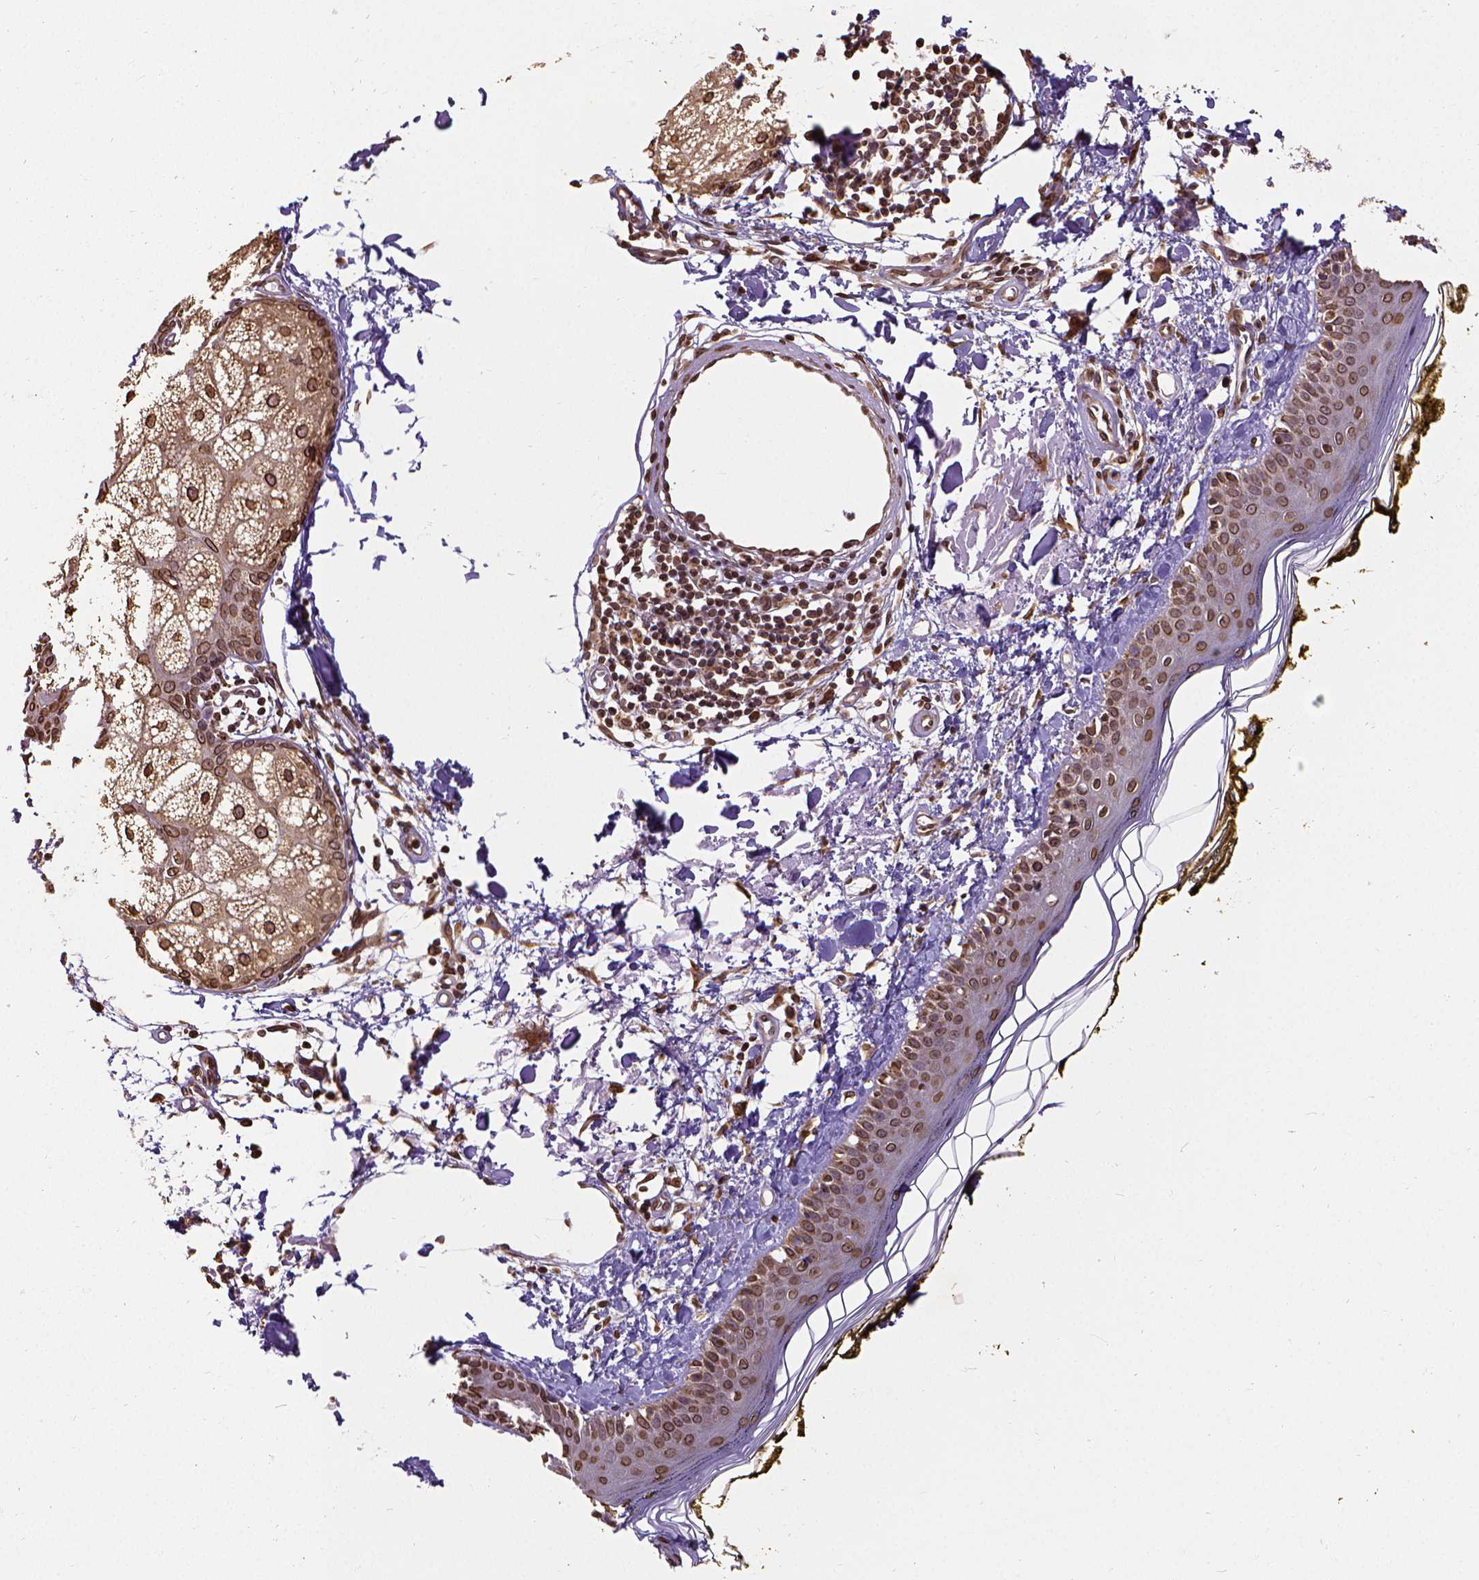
{"staining": {"intensity": "strong", "quantity": ">75%", "location": "cytoplasmic/membranous,nuclear"}, "tissue": "skin", "cell_type": "Fibroblasts", "image_type": "normal", "snomed": [{"axis": "morphology", "description": "Normal tissue, NOS"}, {"axis": "topography", "description": "Skin"}], "caption": "Immunohistochemistry image of unremarkable human skin stained for a protein (brown), which shows high levels of strong cytoplasmic/membranous,nuclear staining in approximately >75% of fibroblasts.", "gene": "MTDH", "patient": {"sex": "male", "age": 76}}